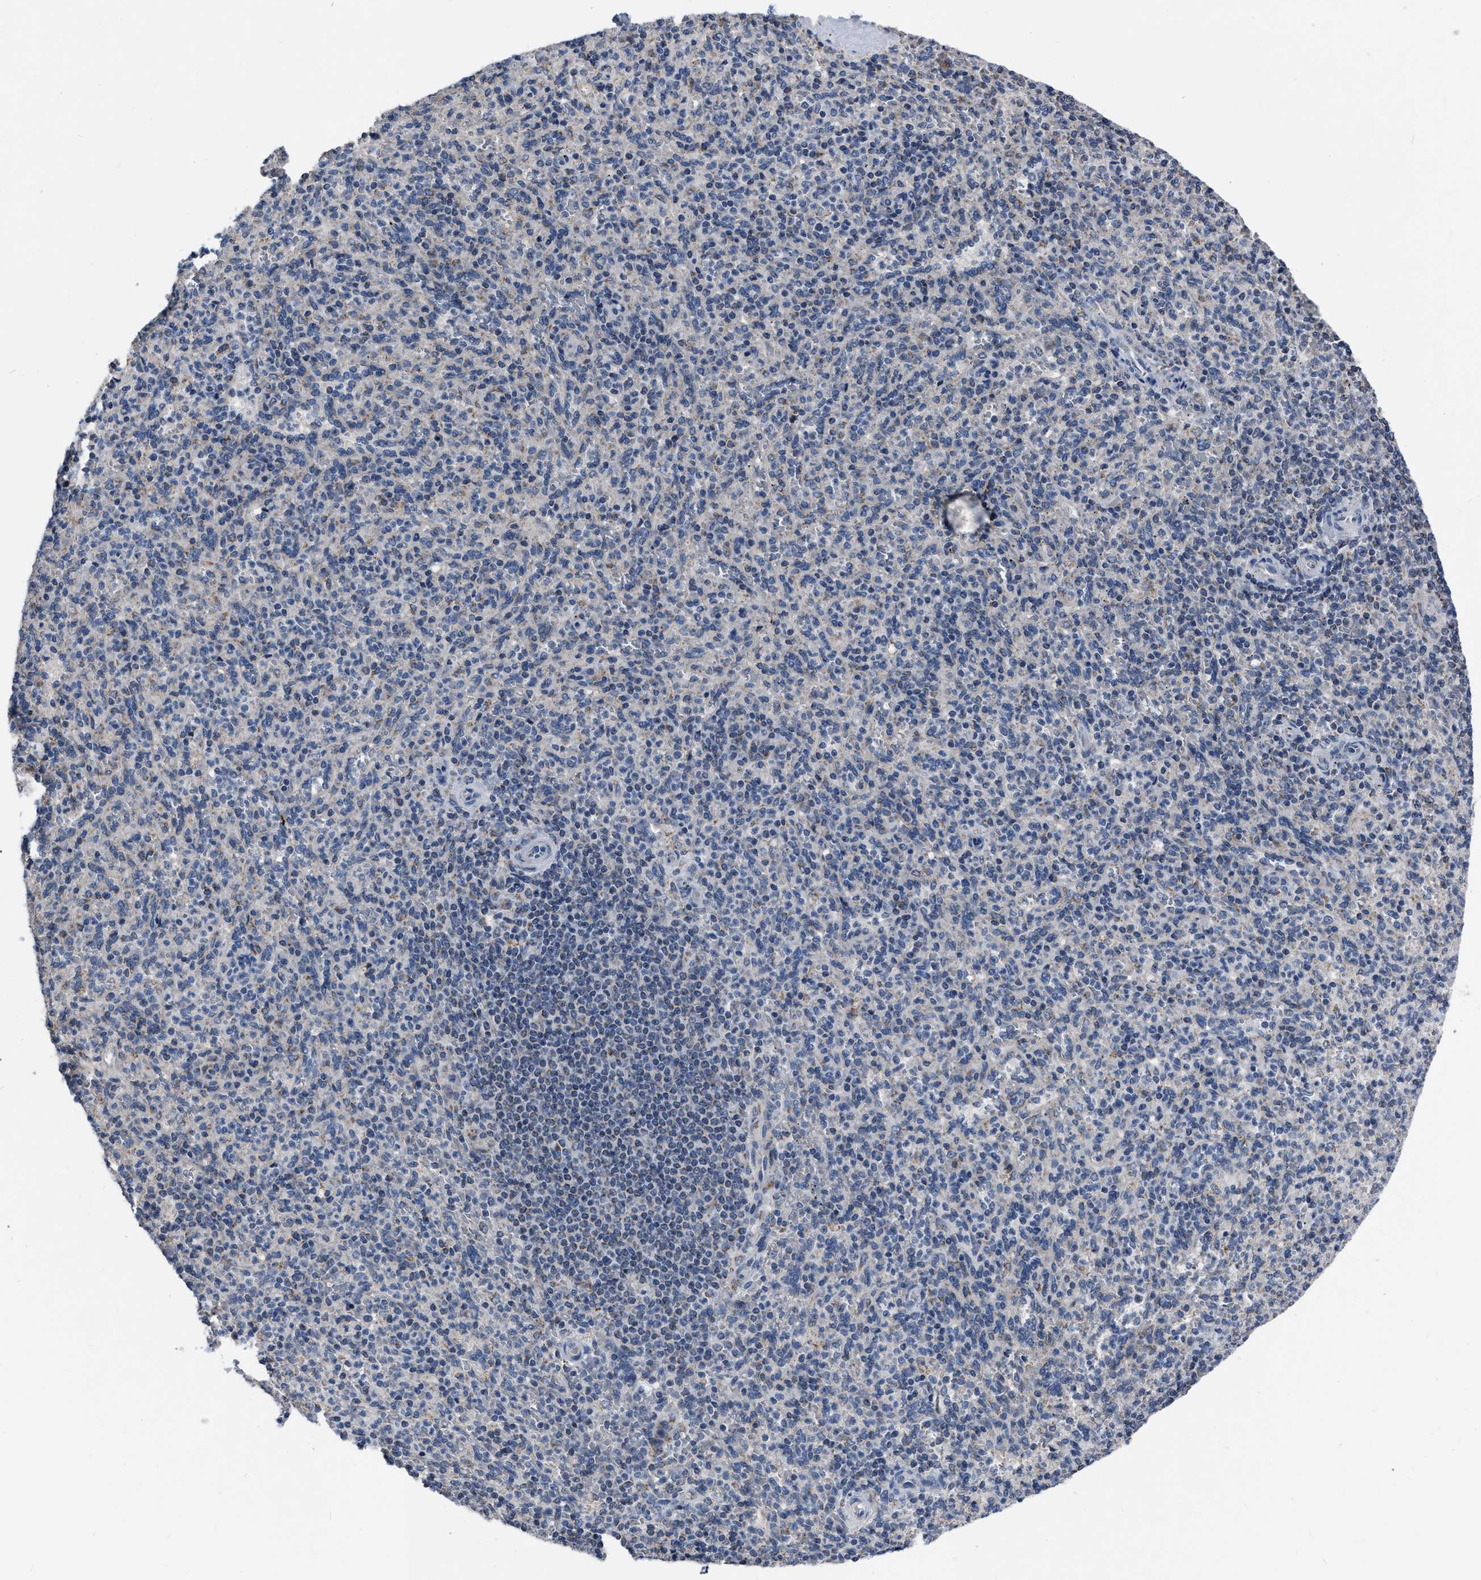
{"staining": {"intensity": "negative", "quantity": "none", "location": "none"}, "tissue": "spleen", "cell_type": "Cells in red pulp", "image_type": "normal", "snomed": [{"axis": "morphology", "description": "Normal tissue, NOS"}, {"axis": "topography", "description": "Spleen"}], "caption": "Immunohistochemistry image of unremarkable spleen stained for a protein (brown), which shows no expression in cells in red pulp. The staining was performed using DAB to visualize the protein expression in brown, while the nuclei were stained in blue with hematoxylin (Magnification: 20x).", "gene": "DDX56", "patient": {"sex": "male", "age": 36}}